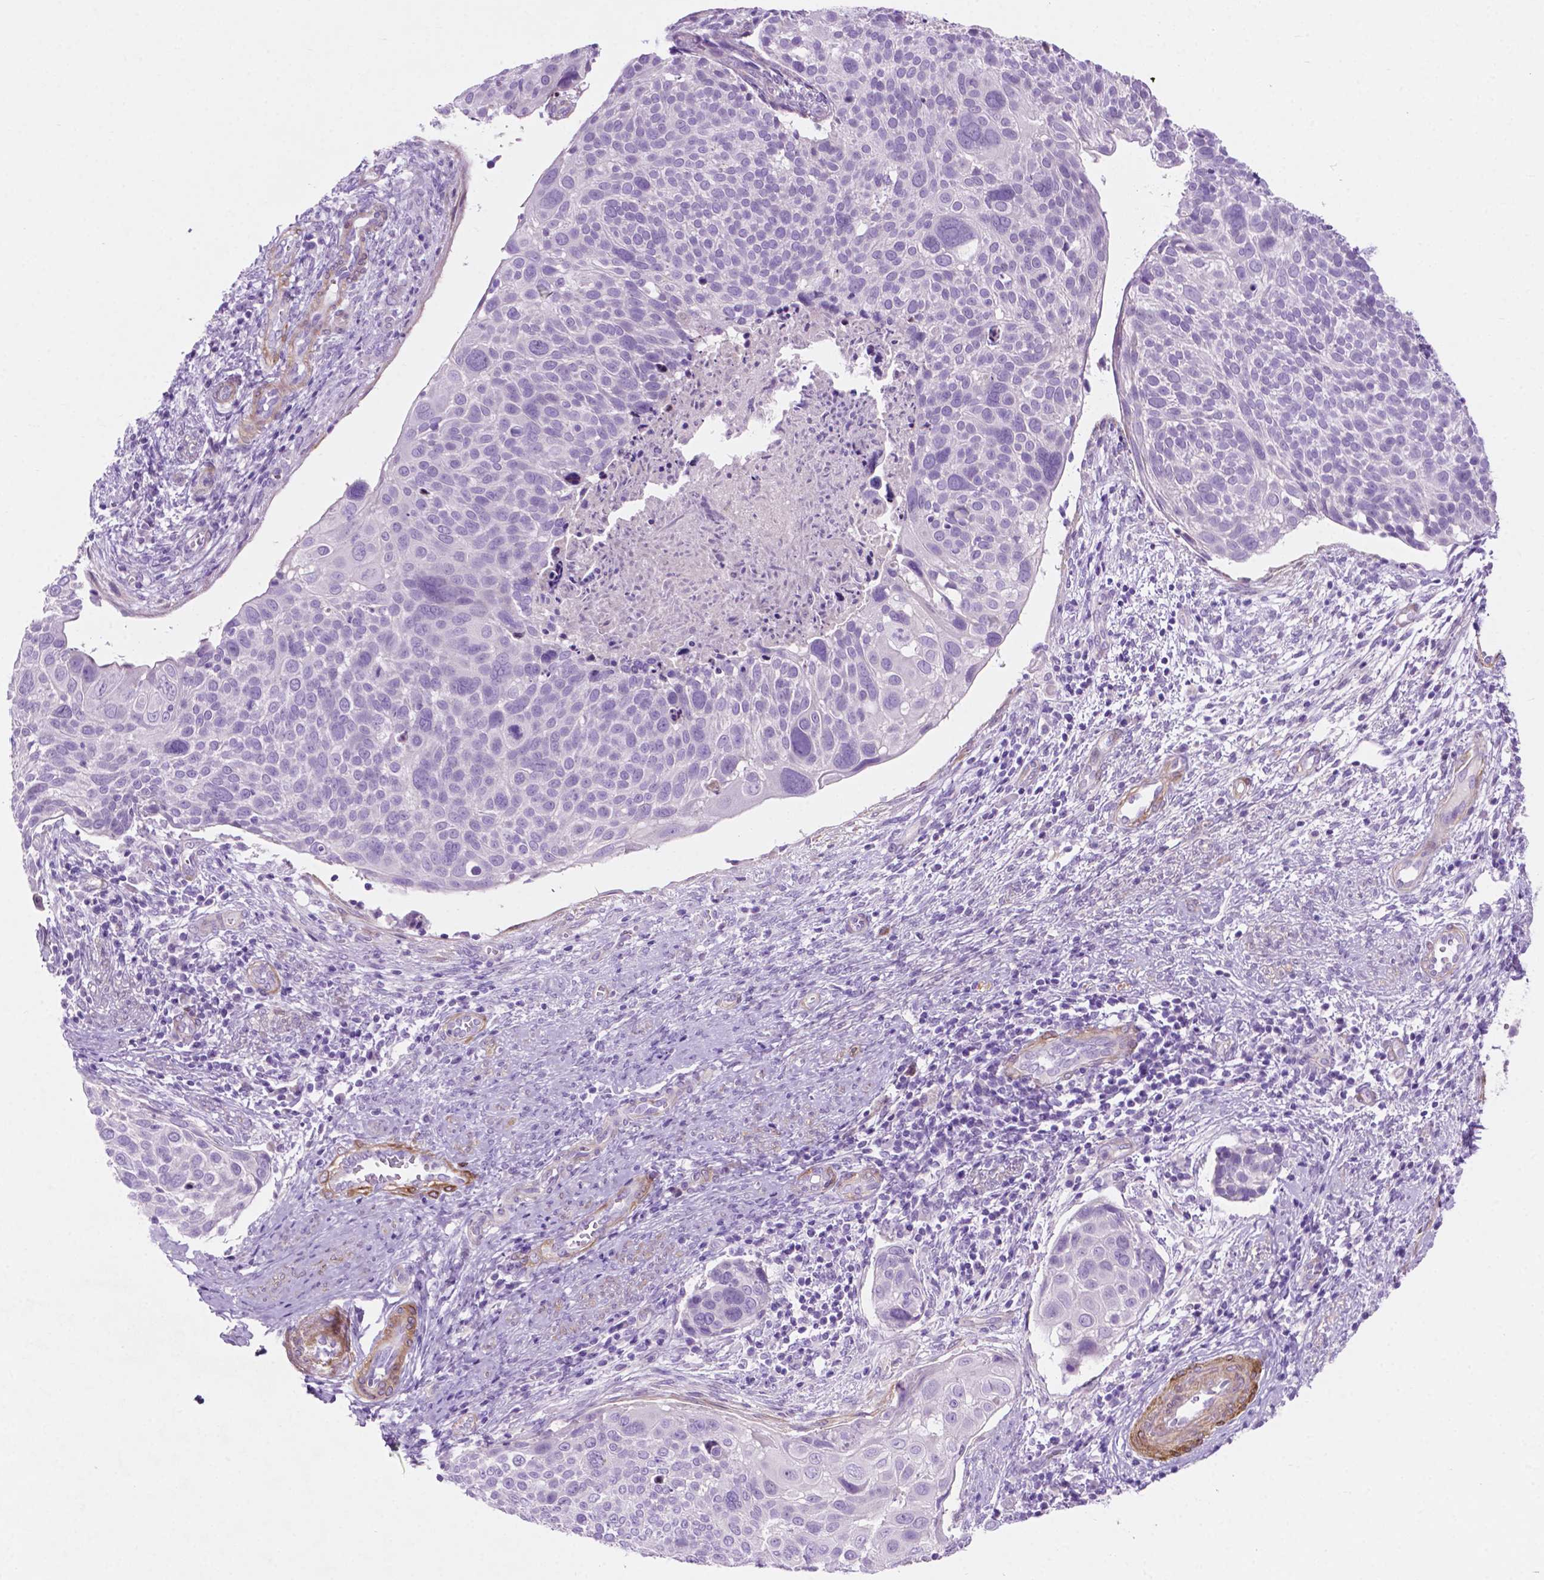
{"staining": {"intensity": "negative", "quantity": "none", "location": "none"}, "tissue": "cervical cancer", "cell_type": "Tumor cells", "image_type": "cancer", "snomed": [{"axis": "morphology", "description": "Squamous cell carcinoma, NOS"}, {"axis": "topography", "description": "Cervix"}], "caption": "High magnification brightfield microscopy of cervical cancer (squamous cell carcinoma) stained with DAB (3,3'-diaminobenzidine) (brown) and counterstained with hematoxylin (blue): tumor cells show no significant expression. (Brightfield microscopy of DAB IHC at high magnification).", "gene": "ASPG", "patient": {"sex": "female", "age": 39}}